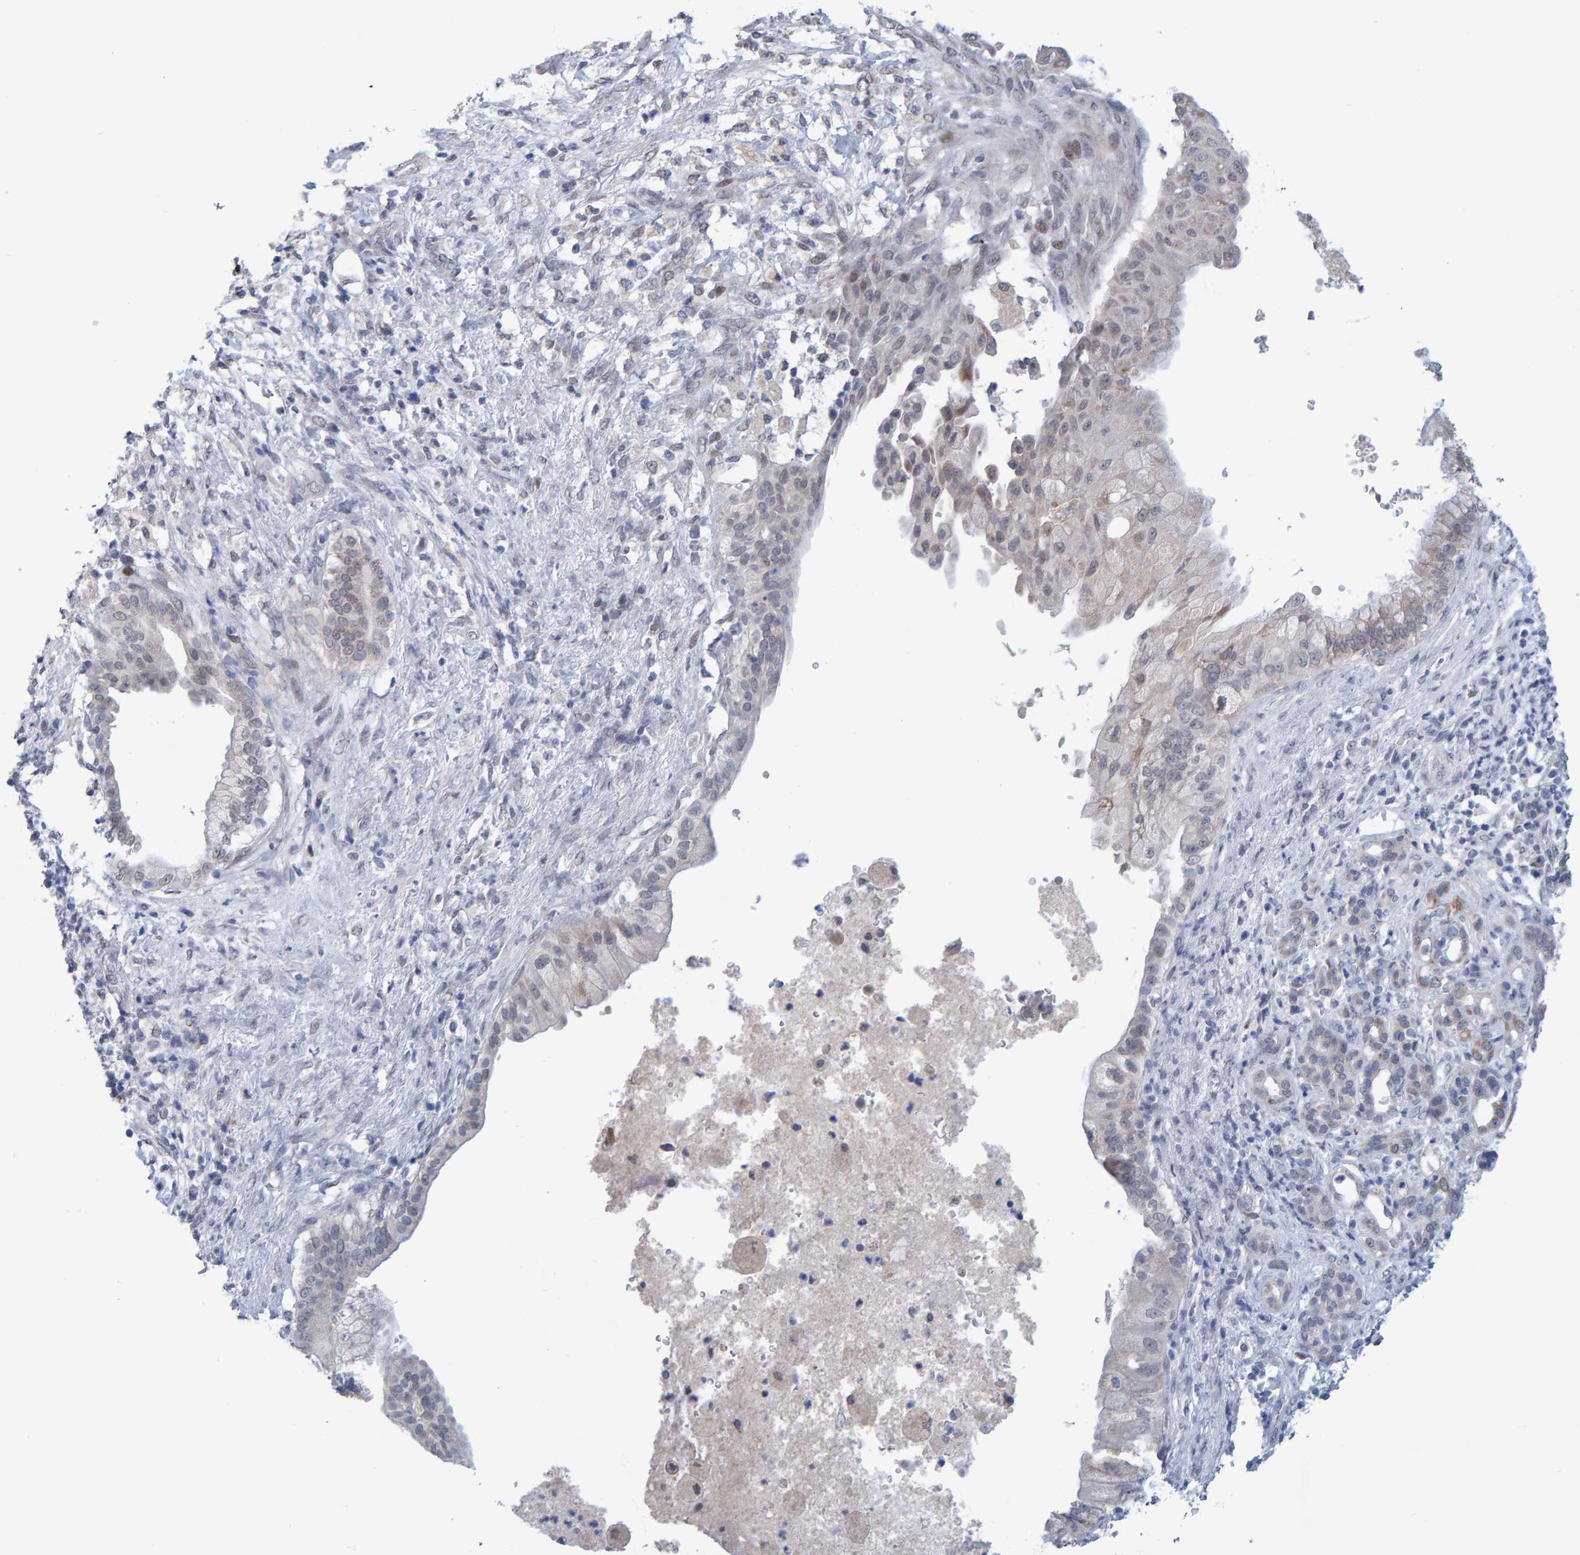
{"staining": {"intensity": "weak", "quantity": "<25%", "location": "nuclear"}, "tissue": "pancreatic cancer", "cell_type": "Tumor cells", "image_type": "cancer", "snomed": [{"axis": "morphology", "description": "Adenocarcinoma, NOS"}, {"axis": "topography", "description": "Pancreas"}], "caption": "This is a photomicrograph of IHC staining of adenocarcinoma (pancreatic), which shows no positivity in tumor cells. Nuclei are stained in blue.", "gene": "USP43", "patient": {"sex": "female", "age": 78}}